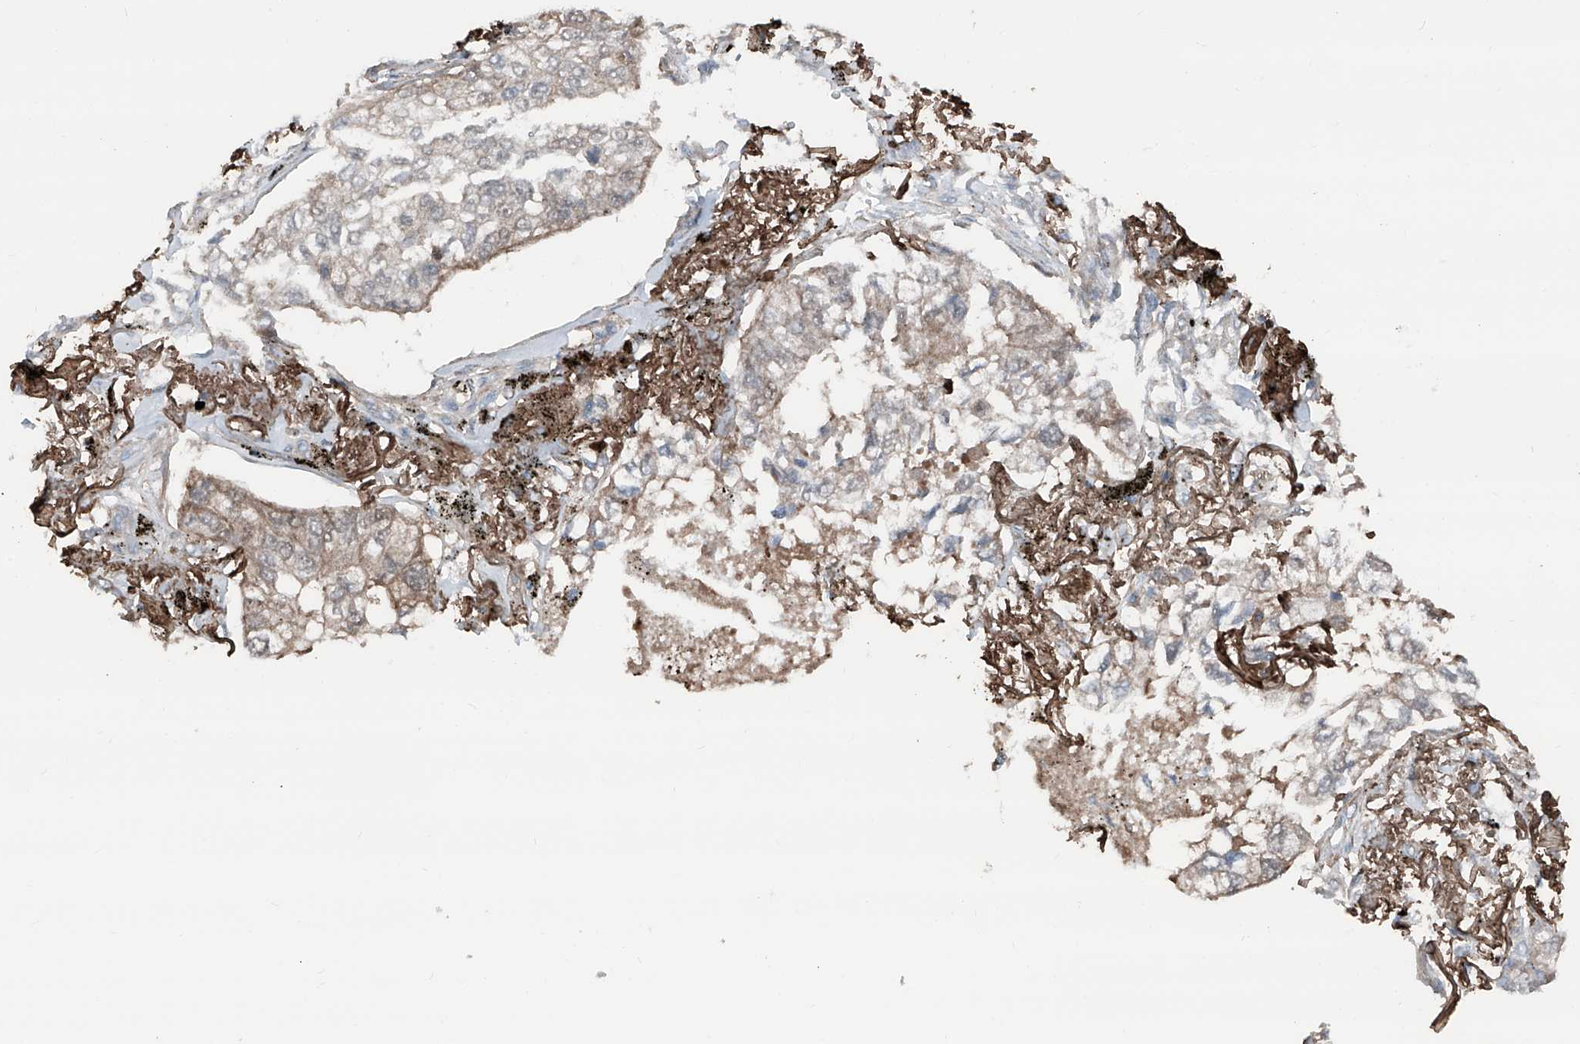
{"staining": {"intensity": "weak", "quantity": "<25%", "location": "cytoplasmic/membranous"}, "tissue": "lung cancer", "cell_type": "Tumor cells", "image_type": "cancer", "snomed": [{"axis": "morphology", "description": "Adenocarcinoma, NOS"}, {"axis": "topography", "description": "Lung"}], "caption": "Immunohistochemical staining of lung cancer (adenocarcinoma) exhibits no significant expression in tumor cells.", "gene": "HSPB11", "patient": {"sex": "male", "age": 65}}